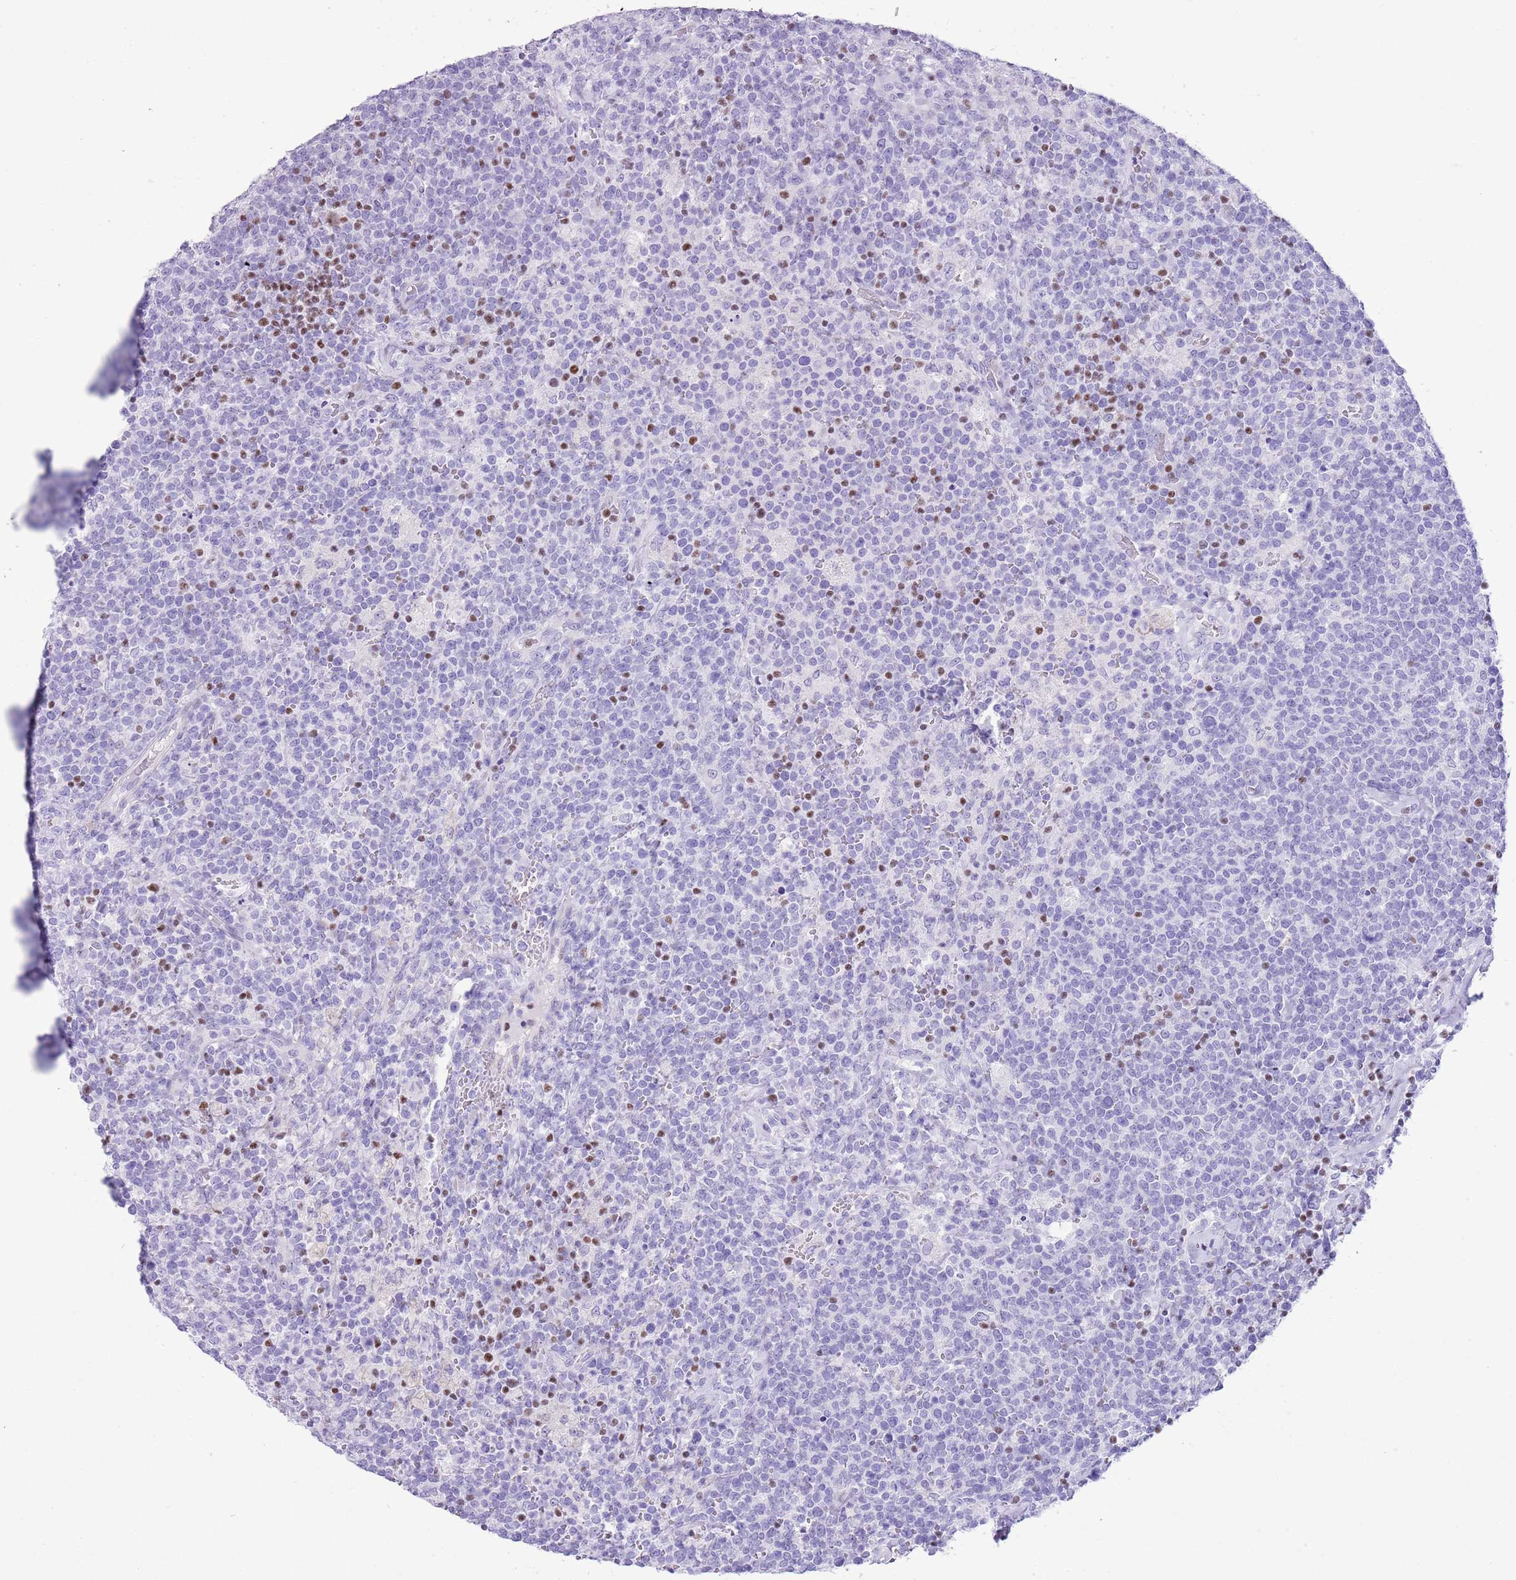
{"staining": {"intensity": "strong", "quantity": "<25%", "location": "nuclear"}, "tissue": "lymphoma", "cell_type": "Tumor cells", "image_type": "cancer", "snomed": [{"axis": "morphology", "description": "Malignant lymphoma, non-Hodgkin's type, High grade"}, {"axis": "topography", "description": "Lymph node"}], "caption": "Strong nuclear positivity is seen in approximately <25% of tumor cells in lymphoma.", "gene": "BCL11B", "patient": {"sex": "male", "age": 61}}